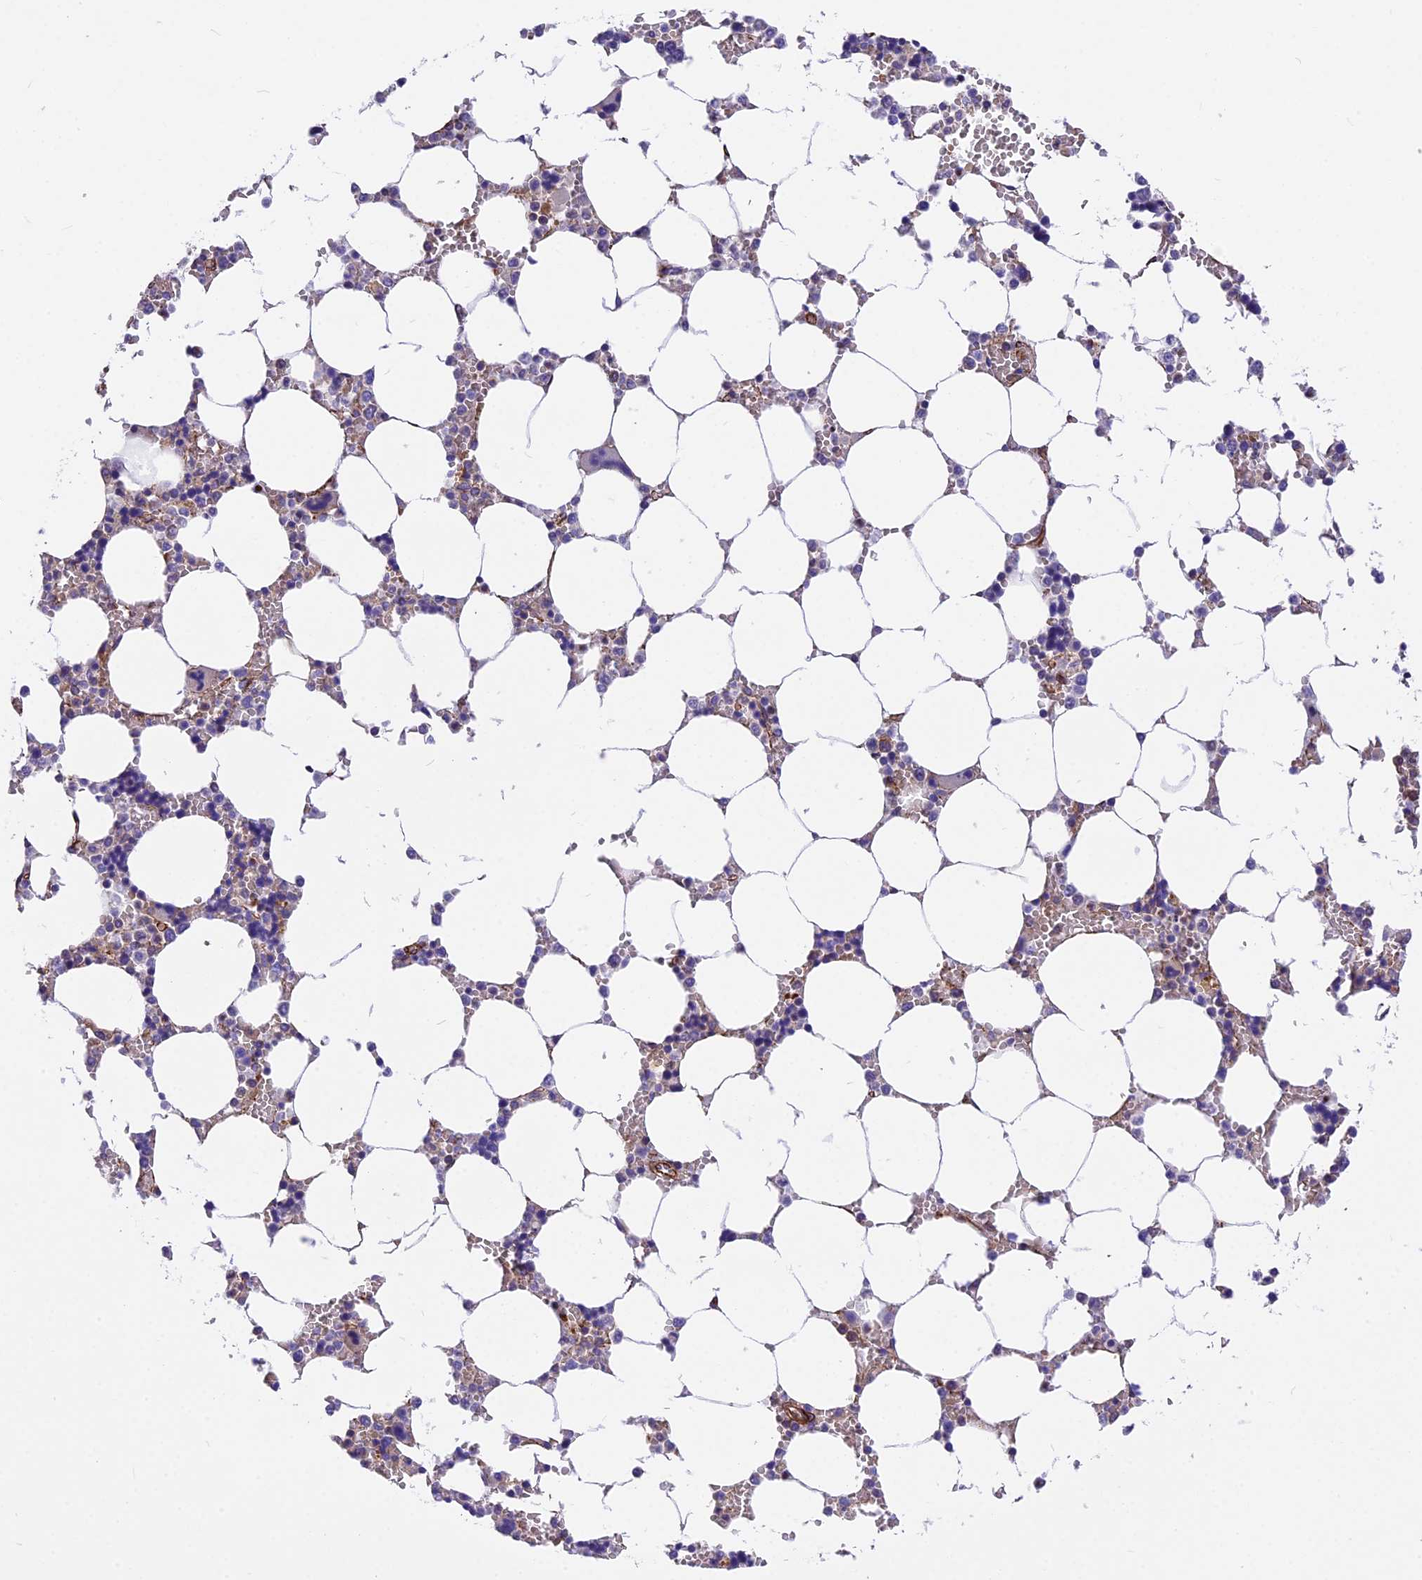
{"staining": {"intensity": "moderate", "quantity": "25%-75%", "location": "cytoplasmic/membranous"}, "tissue": "bone marrow", "cell_type": "Hematopoietic cells", "image_type": "normal", "snomed": [{"axis": "morphology", "description": "Normal tissue, NOS"}, {"axis": "topography", "description": "Bone marrow"}], "caption": "The photomicrograph exhibits staining of benign bone marrow, revealing moderate cytoplasmic/membranous protein expression (brown color) within hematopoietic cells. The staining is performed using DAB brown chromogen to label protein expression. The nuclei are counter-stained blue using hematoxylin.", "gene": "MED20", "patient": {"sex": "male", "age": 64}}